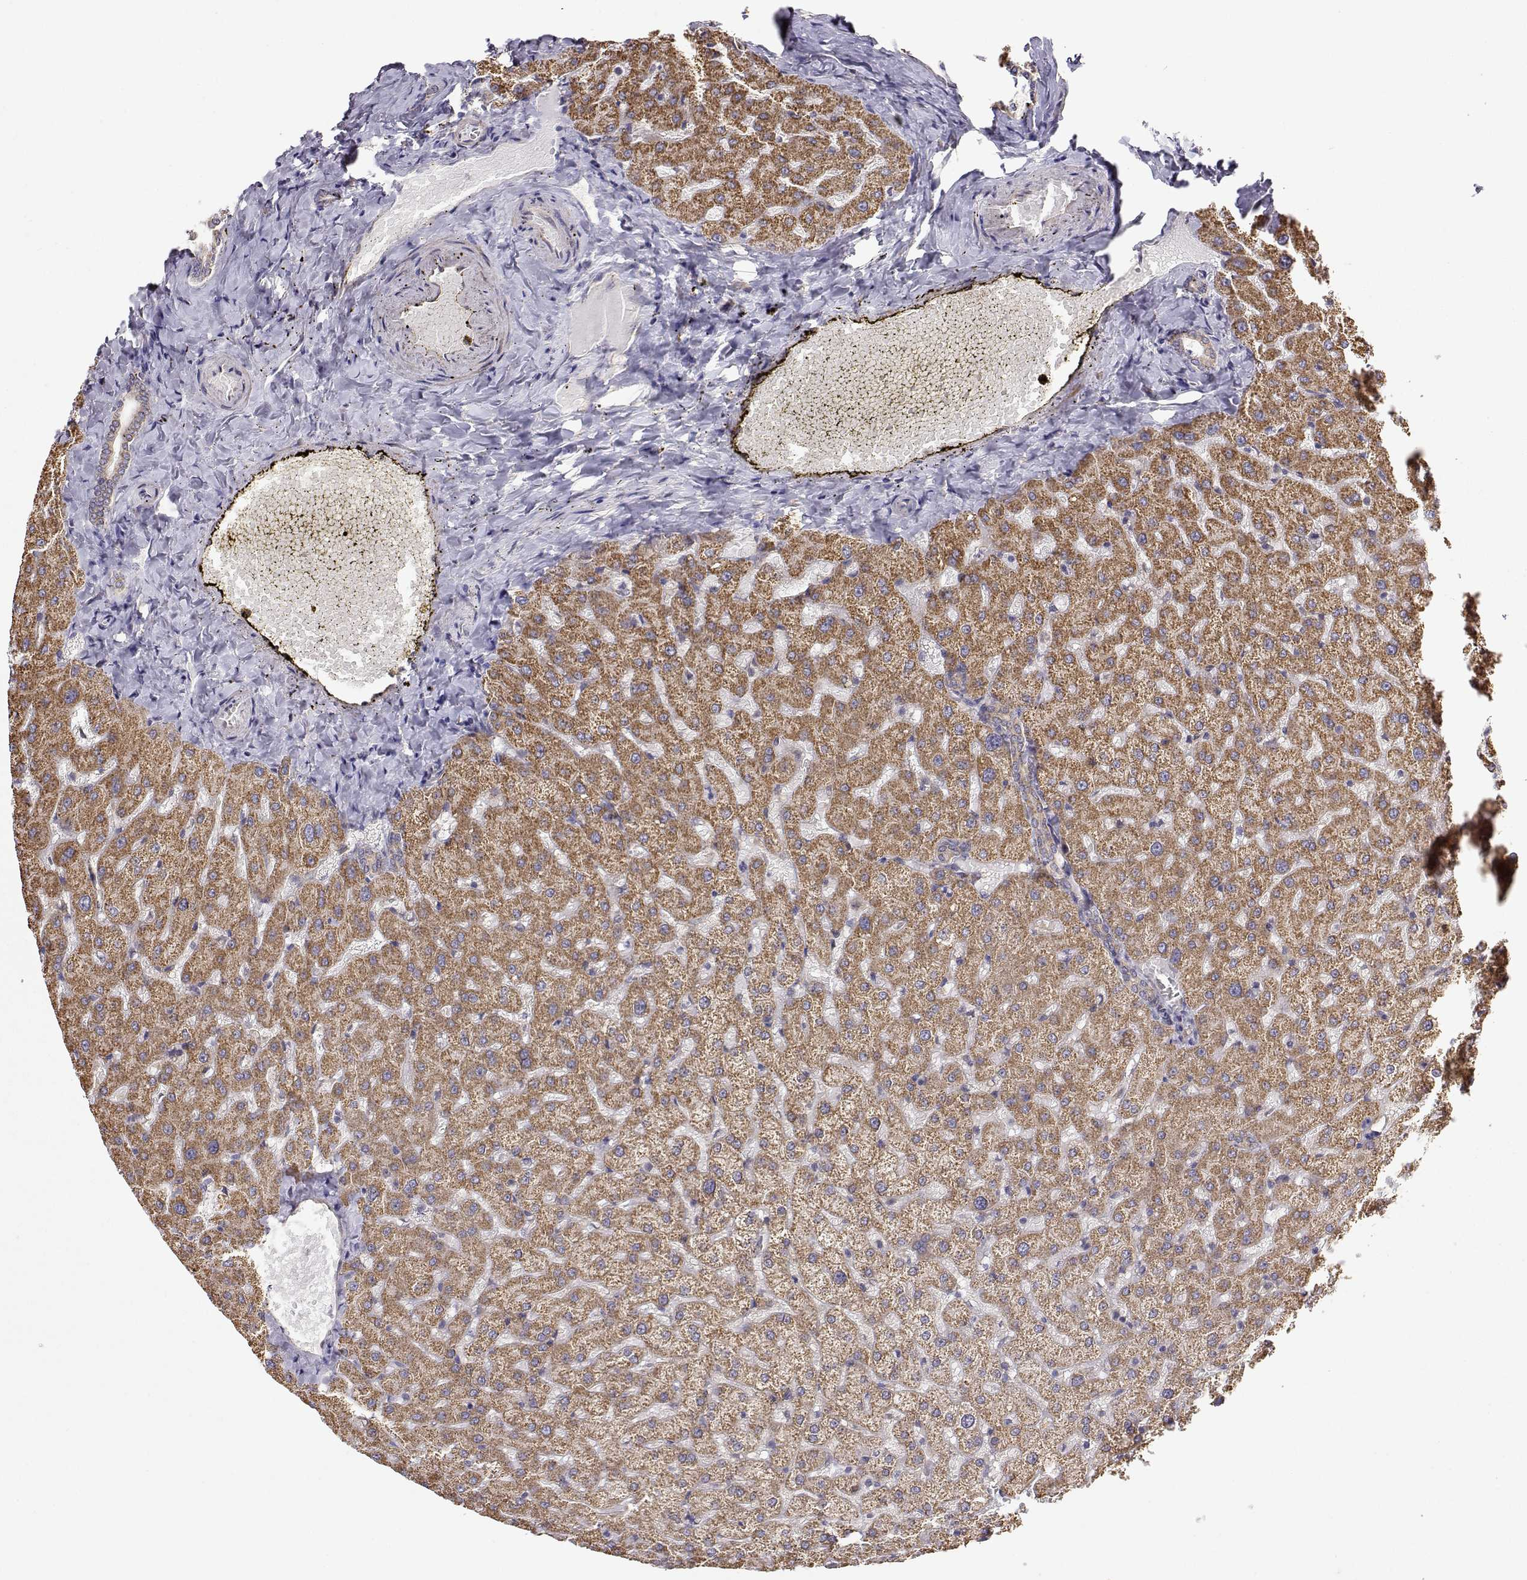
{"staining": {"intensity": "weak", "quantity": ">75%", "location": "cytoplasmic/membranous"}, "tissue": "liver", "cell_type": "Cholangiocytes", "image_type": "normal", "snomed": [{"axis": "morphology", "description": "Normal tissue, NOS"}, {"axis": "topography", "description": "Liver"}], "caption": "About >75% of cholangiocytes in unremarkable liver exhibit weak cytoplasmic/membranous protein expression as visualized by brown immunohistochemical staining.", "gene": "PAIP1", "patient": {"sex": "female", "age": 50}}